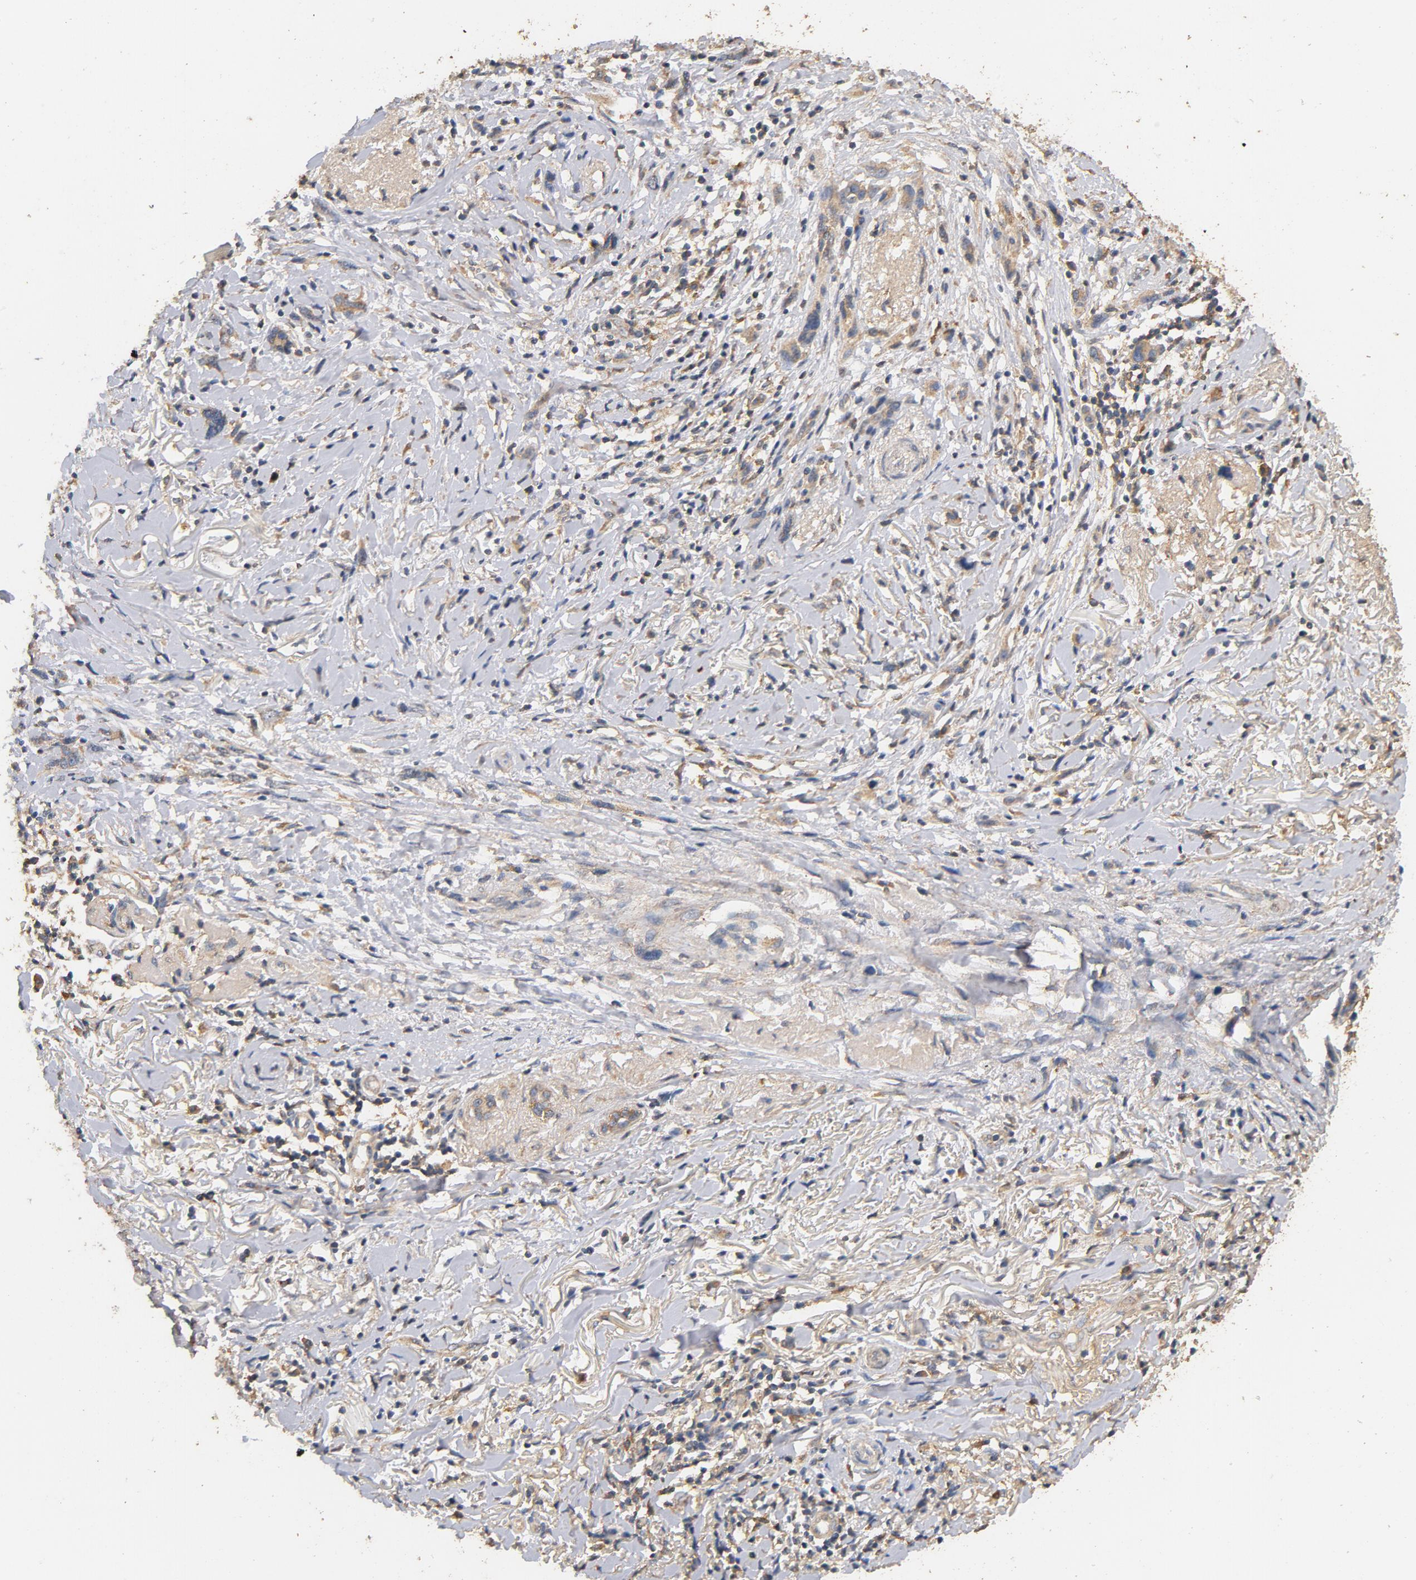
{"staining": {"intensity": "moderate", "quantity": ">75%", "location": "cytoplasmic/membranous"}, "tissue": "melanoma", "cell_type": "Tumor cells", "image_type": "cancer", "snomed": [{"axis": "morphology", "description": "Malignant melanoma, Metastatic site"}, {"axis": "topography", "description": "Lymph node"}], "caption": "Melanoma tissue shows moderate cytoplasmic/membranous staining in approximately >75% of tumor cells, visualized by immunohistochemistry. Using DAB (brown) and hematoxylin (blue) stains, captured at high magnification using brightfield microscopy.", "gene": "DDX6", "patient": {"sex": "male", "age": 59}}